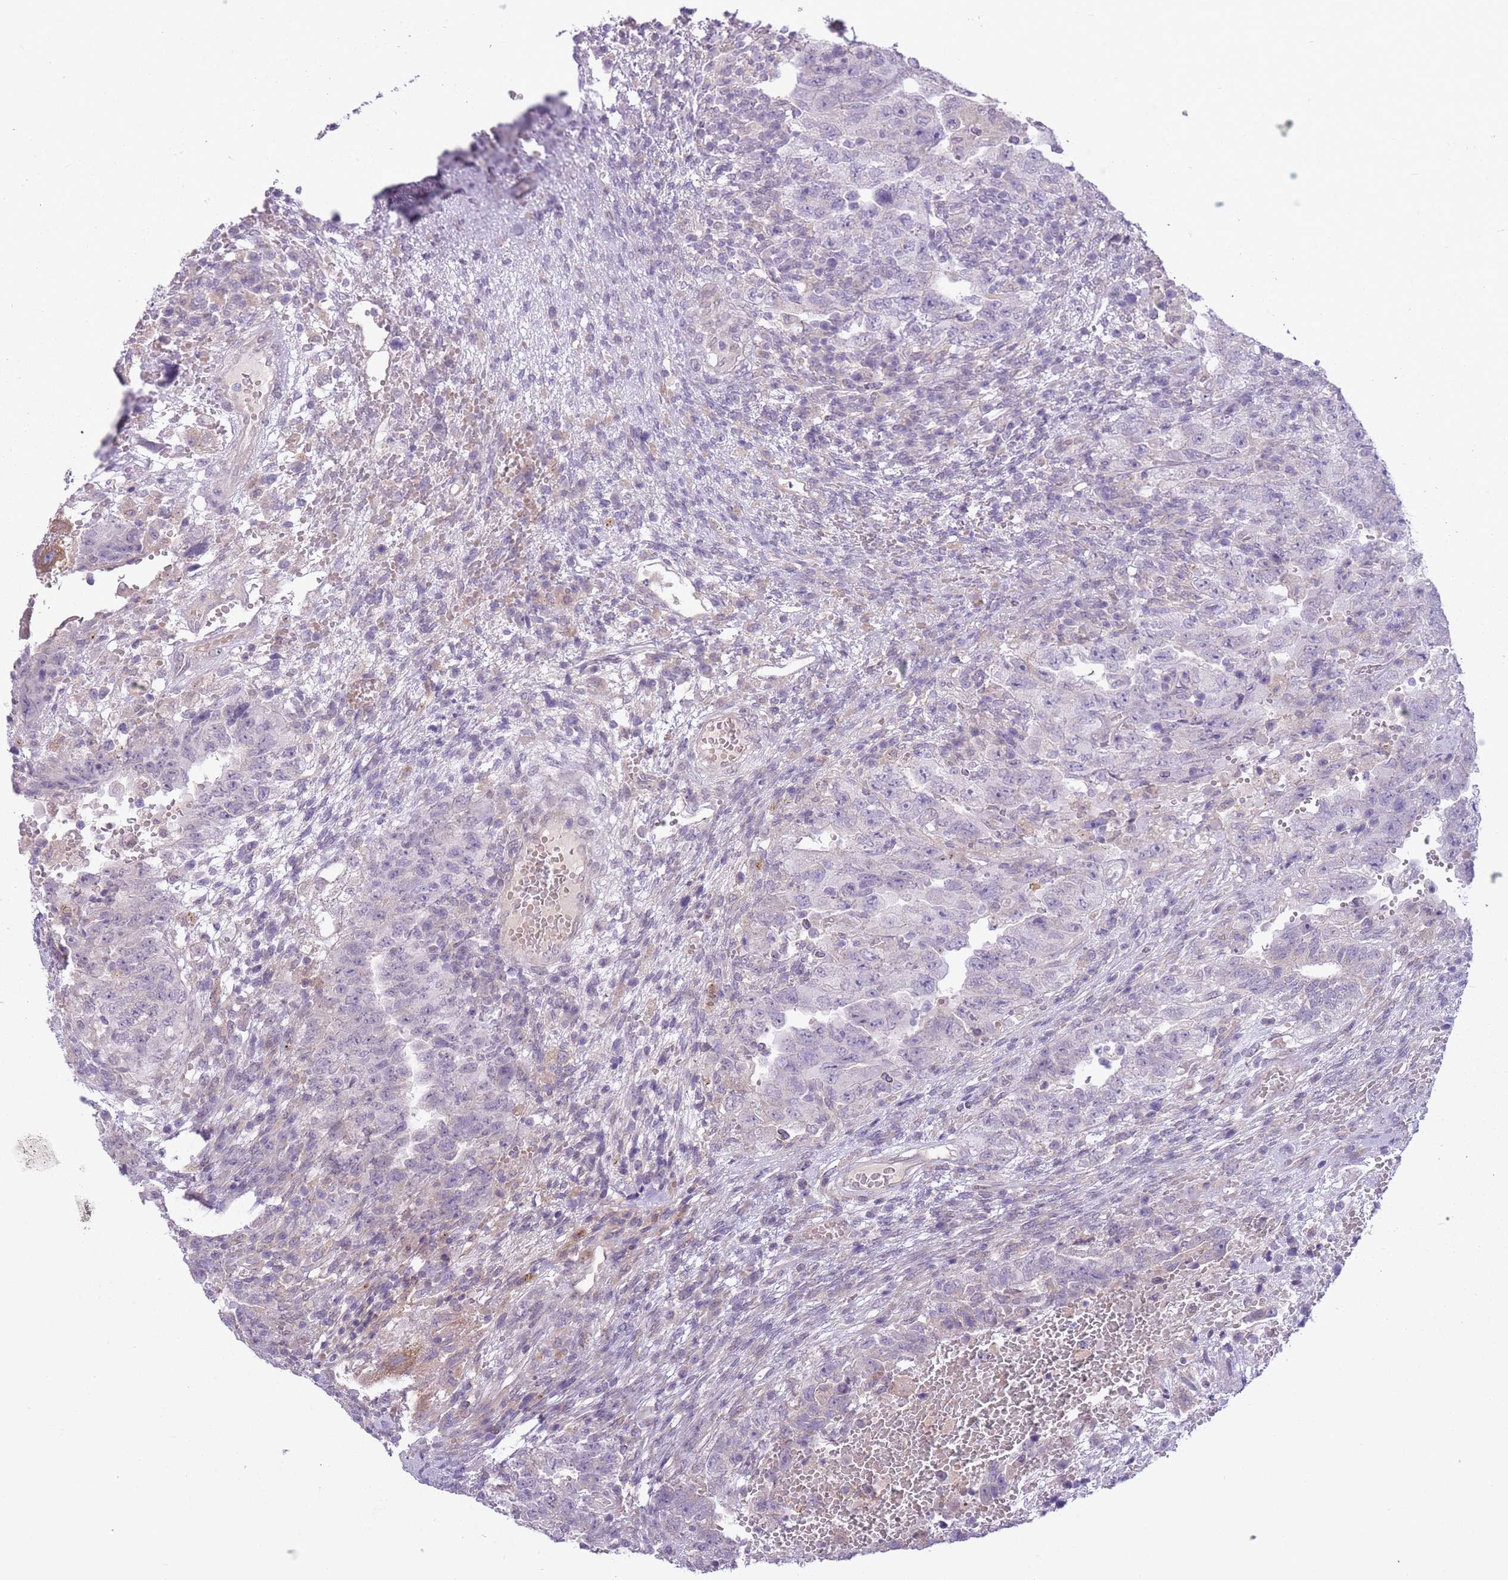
{"staining": {"intensity": "weak", "quantity": "<25%", "location": "cytoplasmic/membranous"}, "tissue": "testis cancer", "cell_type": "Tumor cells", "image_type": "cancer", "snomed": [{"axis": "morphology", "description": "Carcinoma, Embryonal, NOS"}, {"axis": "topography", "description": "Testis"}], "caption": "This is an immunohistochemistry (IHC) micrograph of human testis embryonal carcinoma. There is no expression in tumor cells.", "gene": "ARPIN", "patient": {"sex": "male", "age": 26}}